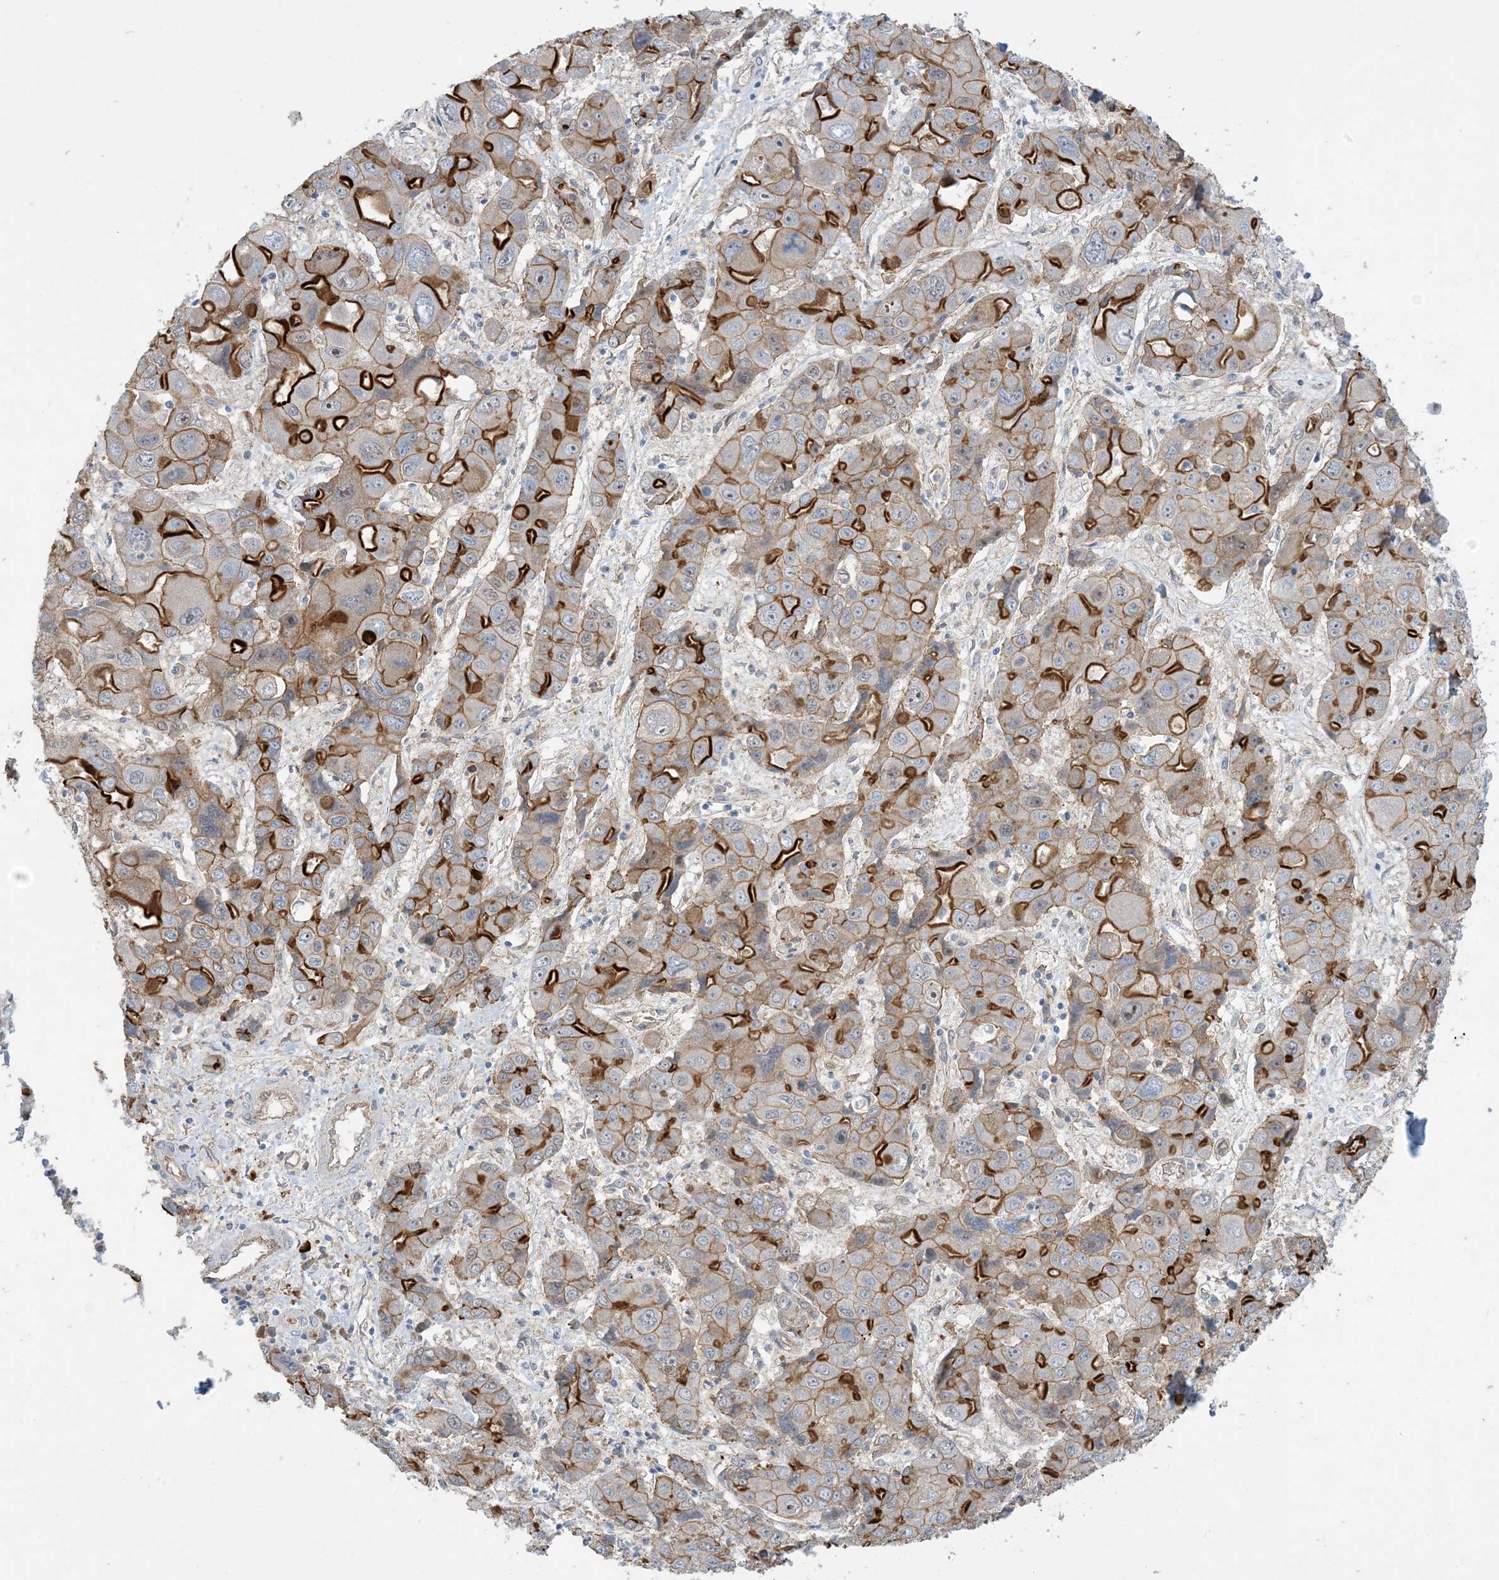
{"staining": {"intensity": "strong", "quantity": "25%-75%", "location": "cytoplasmic/membranous"}, "tissue": "liver cancer", "cell_type": "Tumor cells", "image_type": "cancer", "snomed": [{"axis": "morphology", "description": "Cholangiocarcinoma"}, {"axis": "topography", "description": "Liver"}], "caption": "An image of cholangiocarcinoma (liver) stained for a protein reveals strong cytoplasmic/membranous brown staining in tumor cells. Using DAB (3,3'-diaminobenzidine) (brown) and hematoxylin (blue) stains, captured at high magnification using brightfield microscopy.", "gene": "AOC1", "patient": {"sex": "male", "age": 67}}